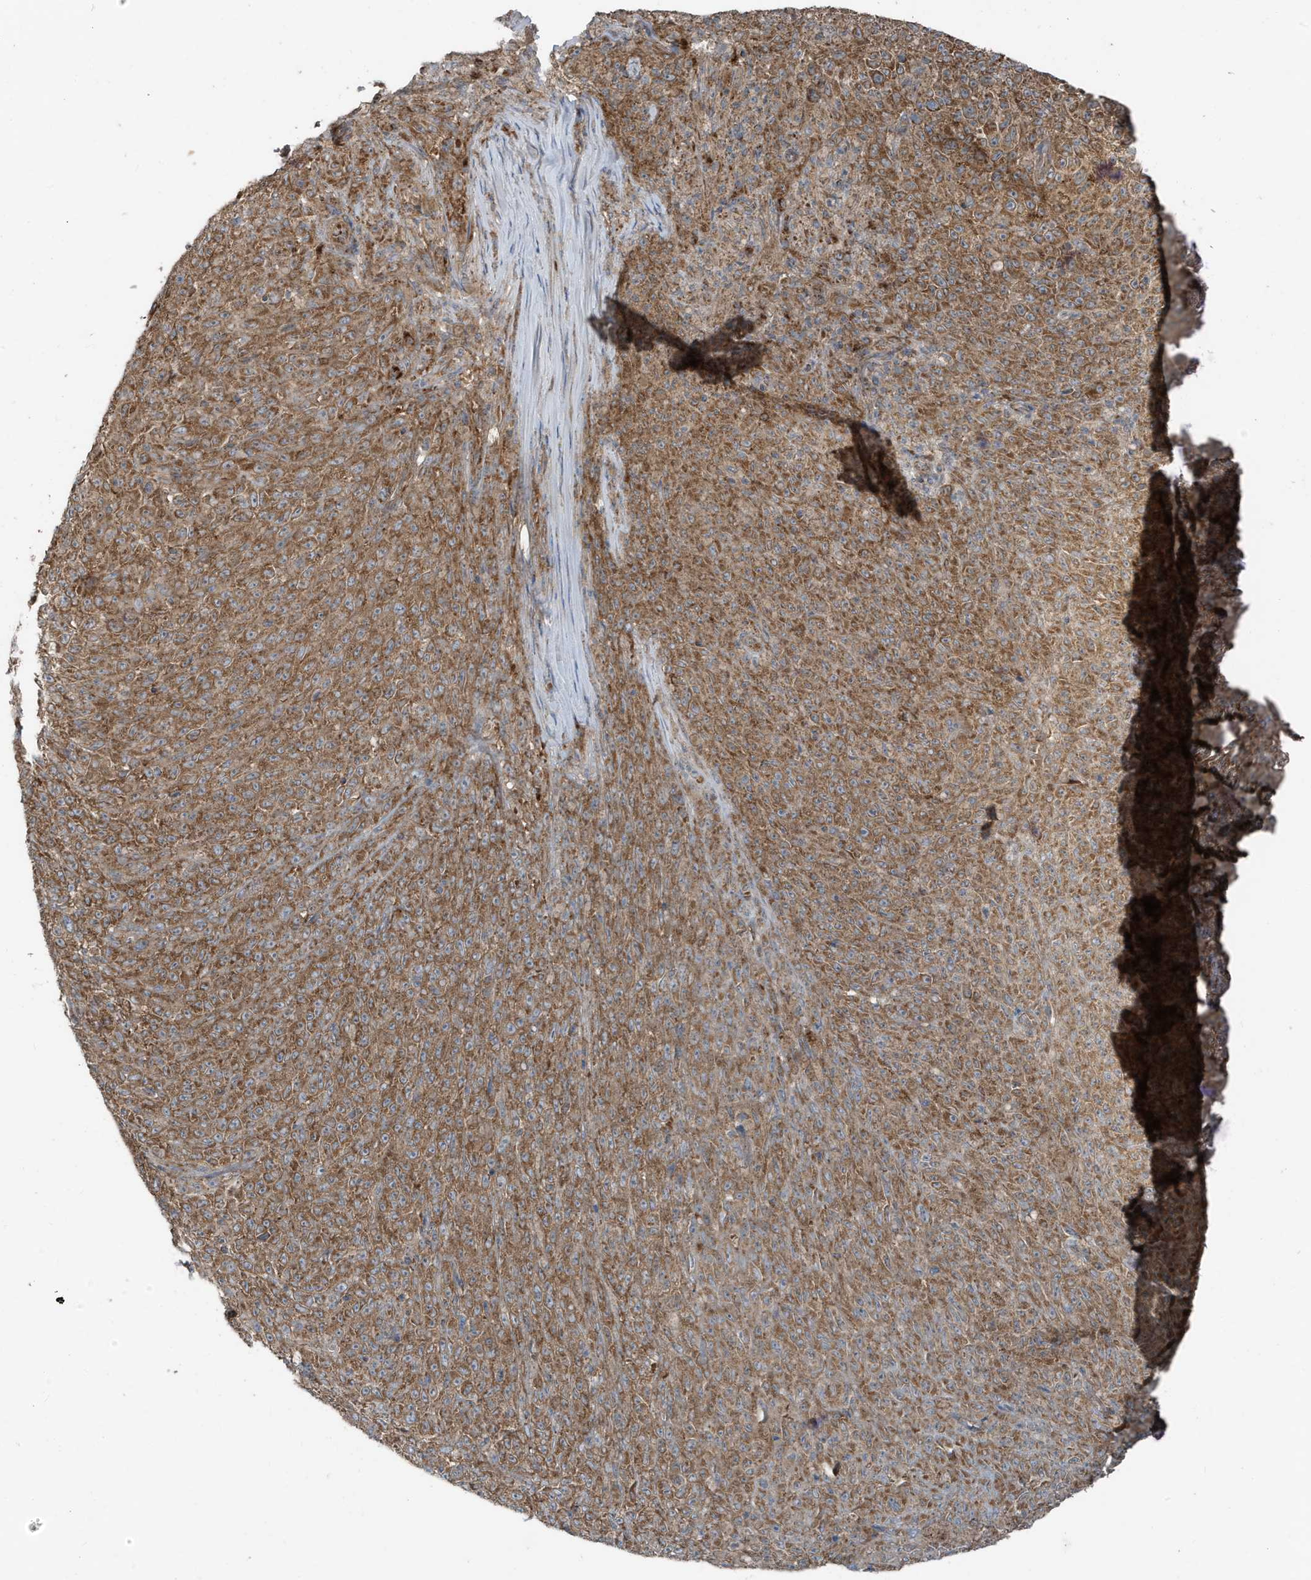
{"staining": {"intensity": "moderate", "quantity": ">75%", "location": "cytoplasmic/membranous"}, "tissue": "melanoma", "cell_type": "Tumor cells", "image_type": "cancer", "snomed": [{"axis": "morphology", "description": "Malignant melanoma, NOS"}, {"axis": "topography", "description": "Skin"}], "caption": "Approximately >75% of tumor cells in melanoma show moderate cytoplasmic/membranous protein staining as visualized by brown immunohistochemical staining.", "gene": "GOLGA4", "patient": {"sex": "female", "age": 82}}